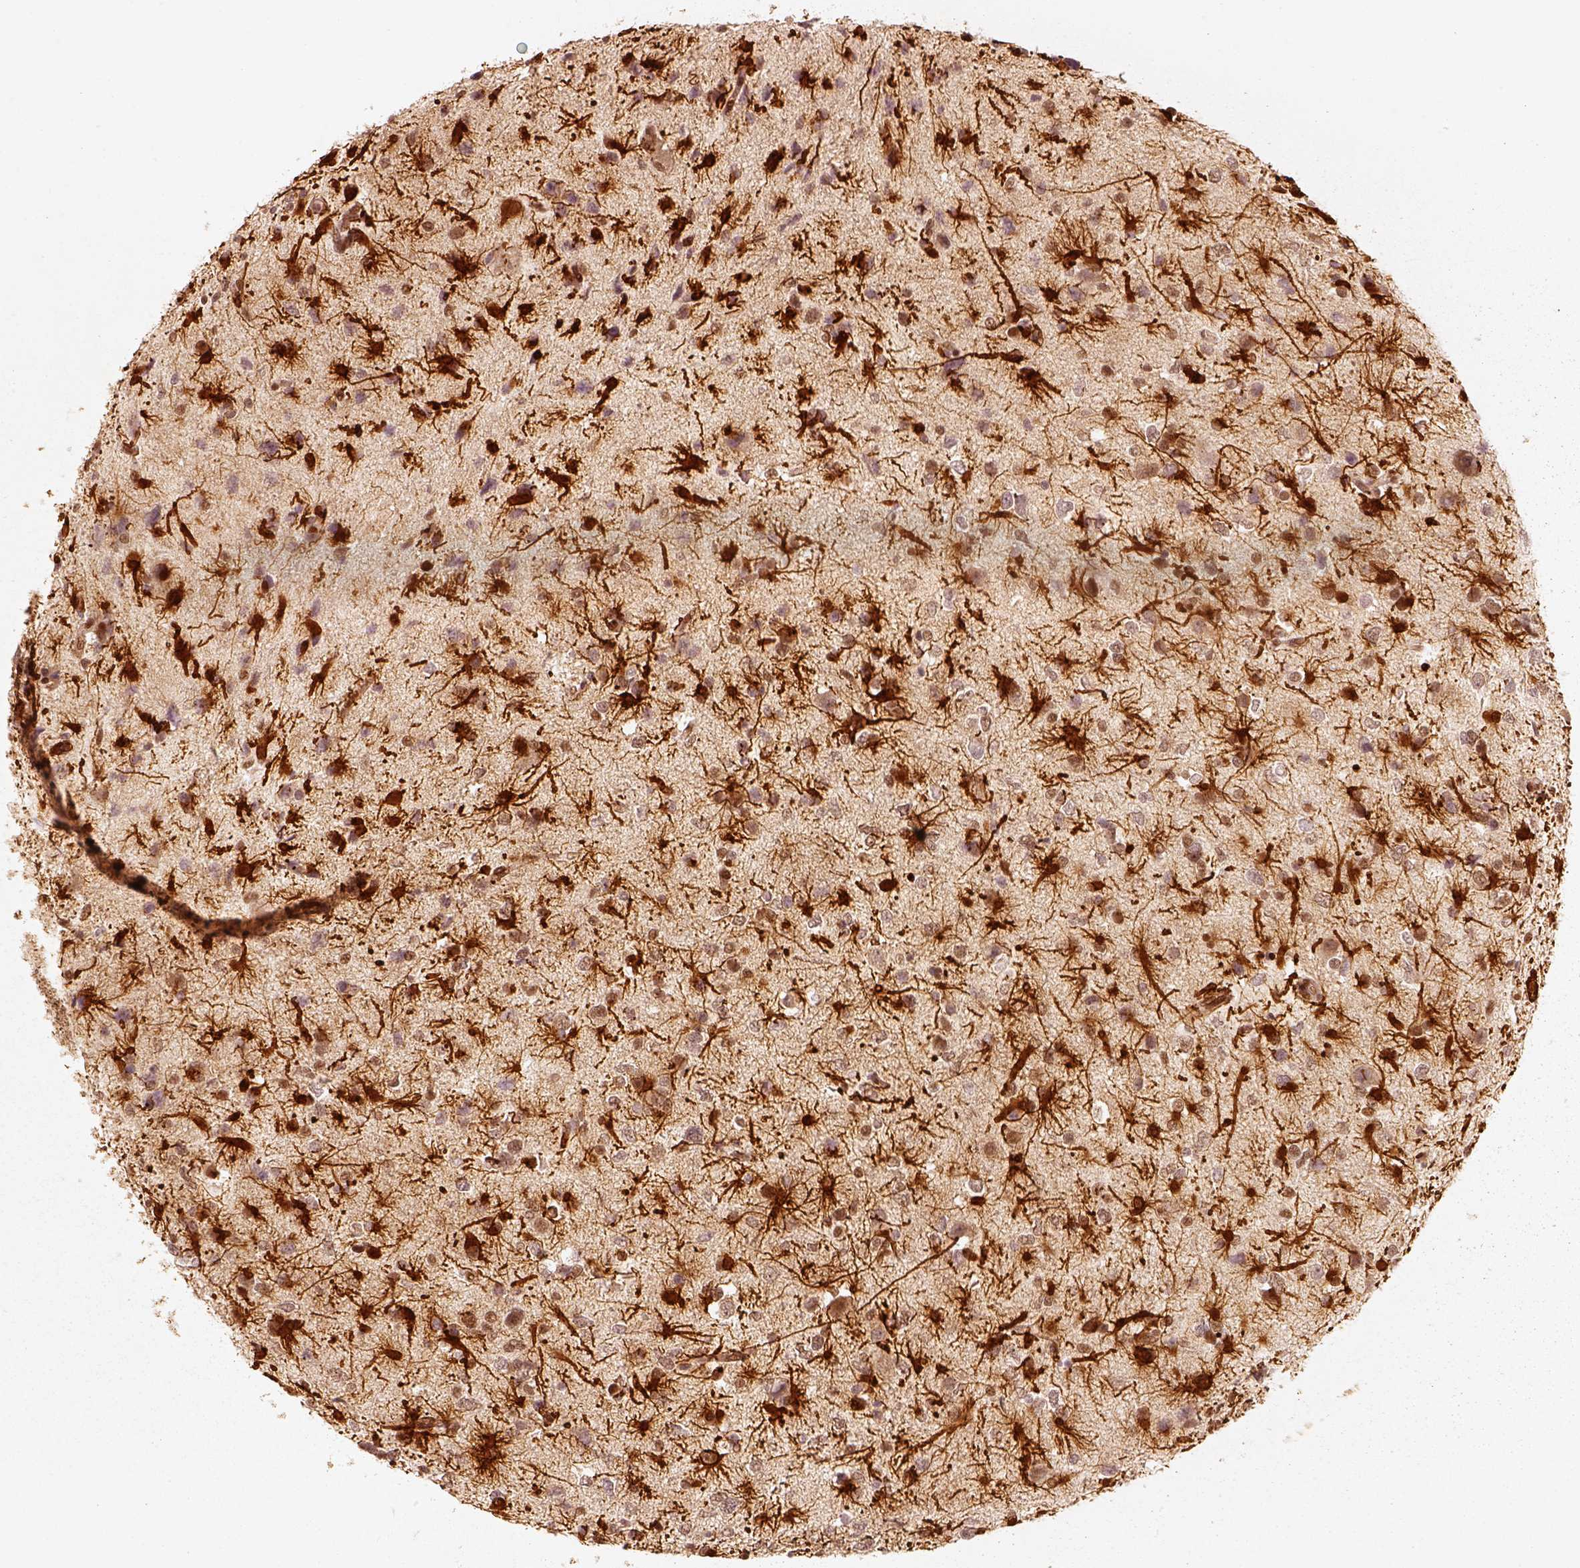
{"staining": {"intensity": "negative", "quantity": "none", "location": "none"}, "tissue": "glioma", "cell_type": "Tumor cells", "image_type": "cancer", "snomed": [{"axis": "morphology", "description": "Glioma, malignant, Low grade"}, {"axis": "topography", "description": "Brain"}], "caption": "There is no significant expression in tumor cells of glioma. (DAB immunohistochemistry visualized using brightfield microscopy, high magnification).", "gene": "GMEB2", "patient": {"sex": "female", "age": 32}}